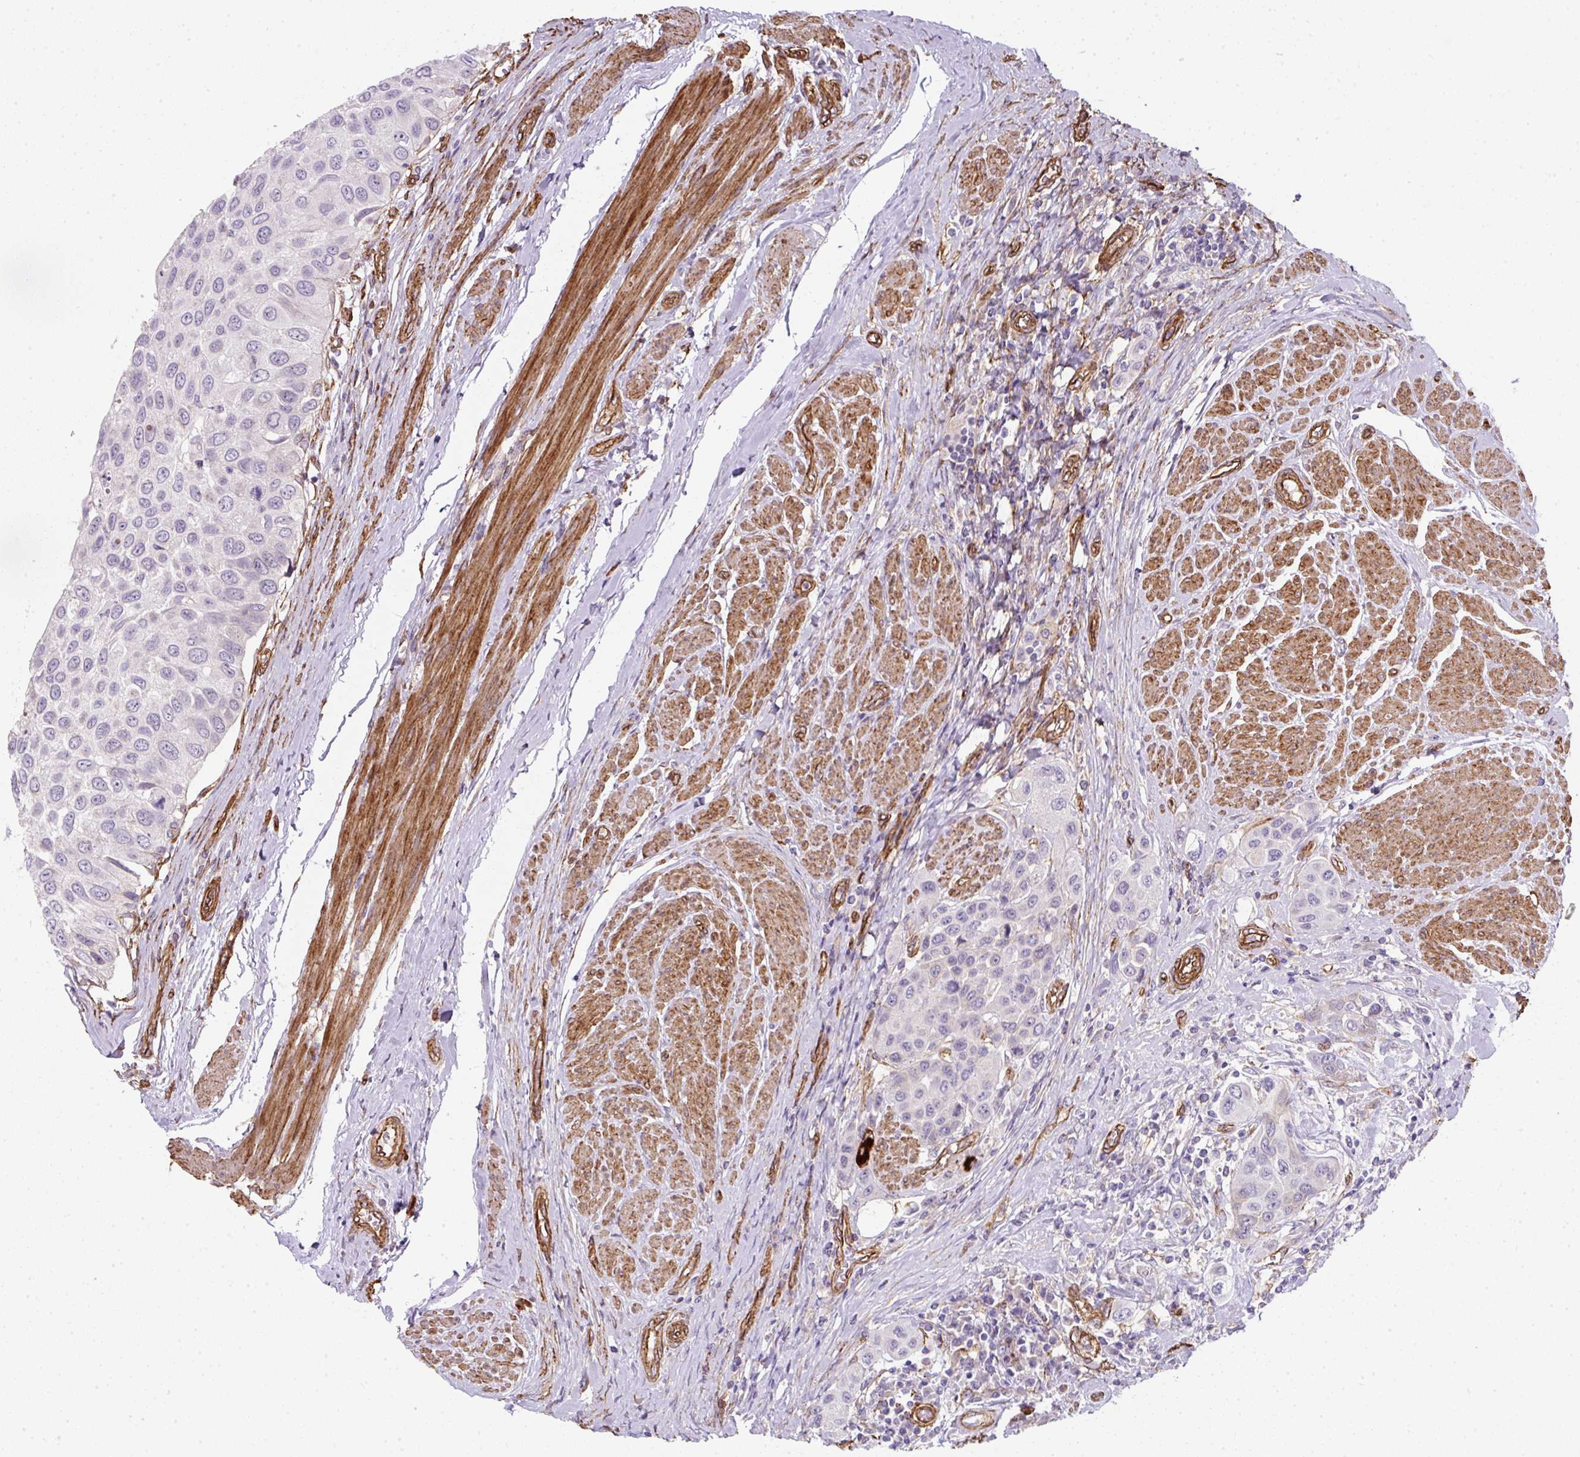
{"staining": {"intensity": "negative", "quantity": "none", "location": "none"}, "tissue": "urothelial cancer", "cell_type": "Tumor cells", "image_type": "cancer", "snomed": [{"axis": "morphology", "description": "Urothelial carcinoma, High grade"}, {"axis": "topography", "description": "Urinary bladder"}], "caption": "High power microscopy photomicrograph of an IHC histopathology image of urothelial cancer, revealing no significant staining in tumor cells.", "gene": "ANKUB1", "patient": {"sex": "male", "age": 50}}